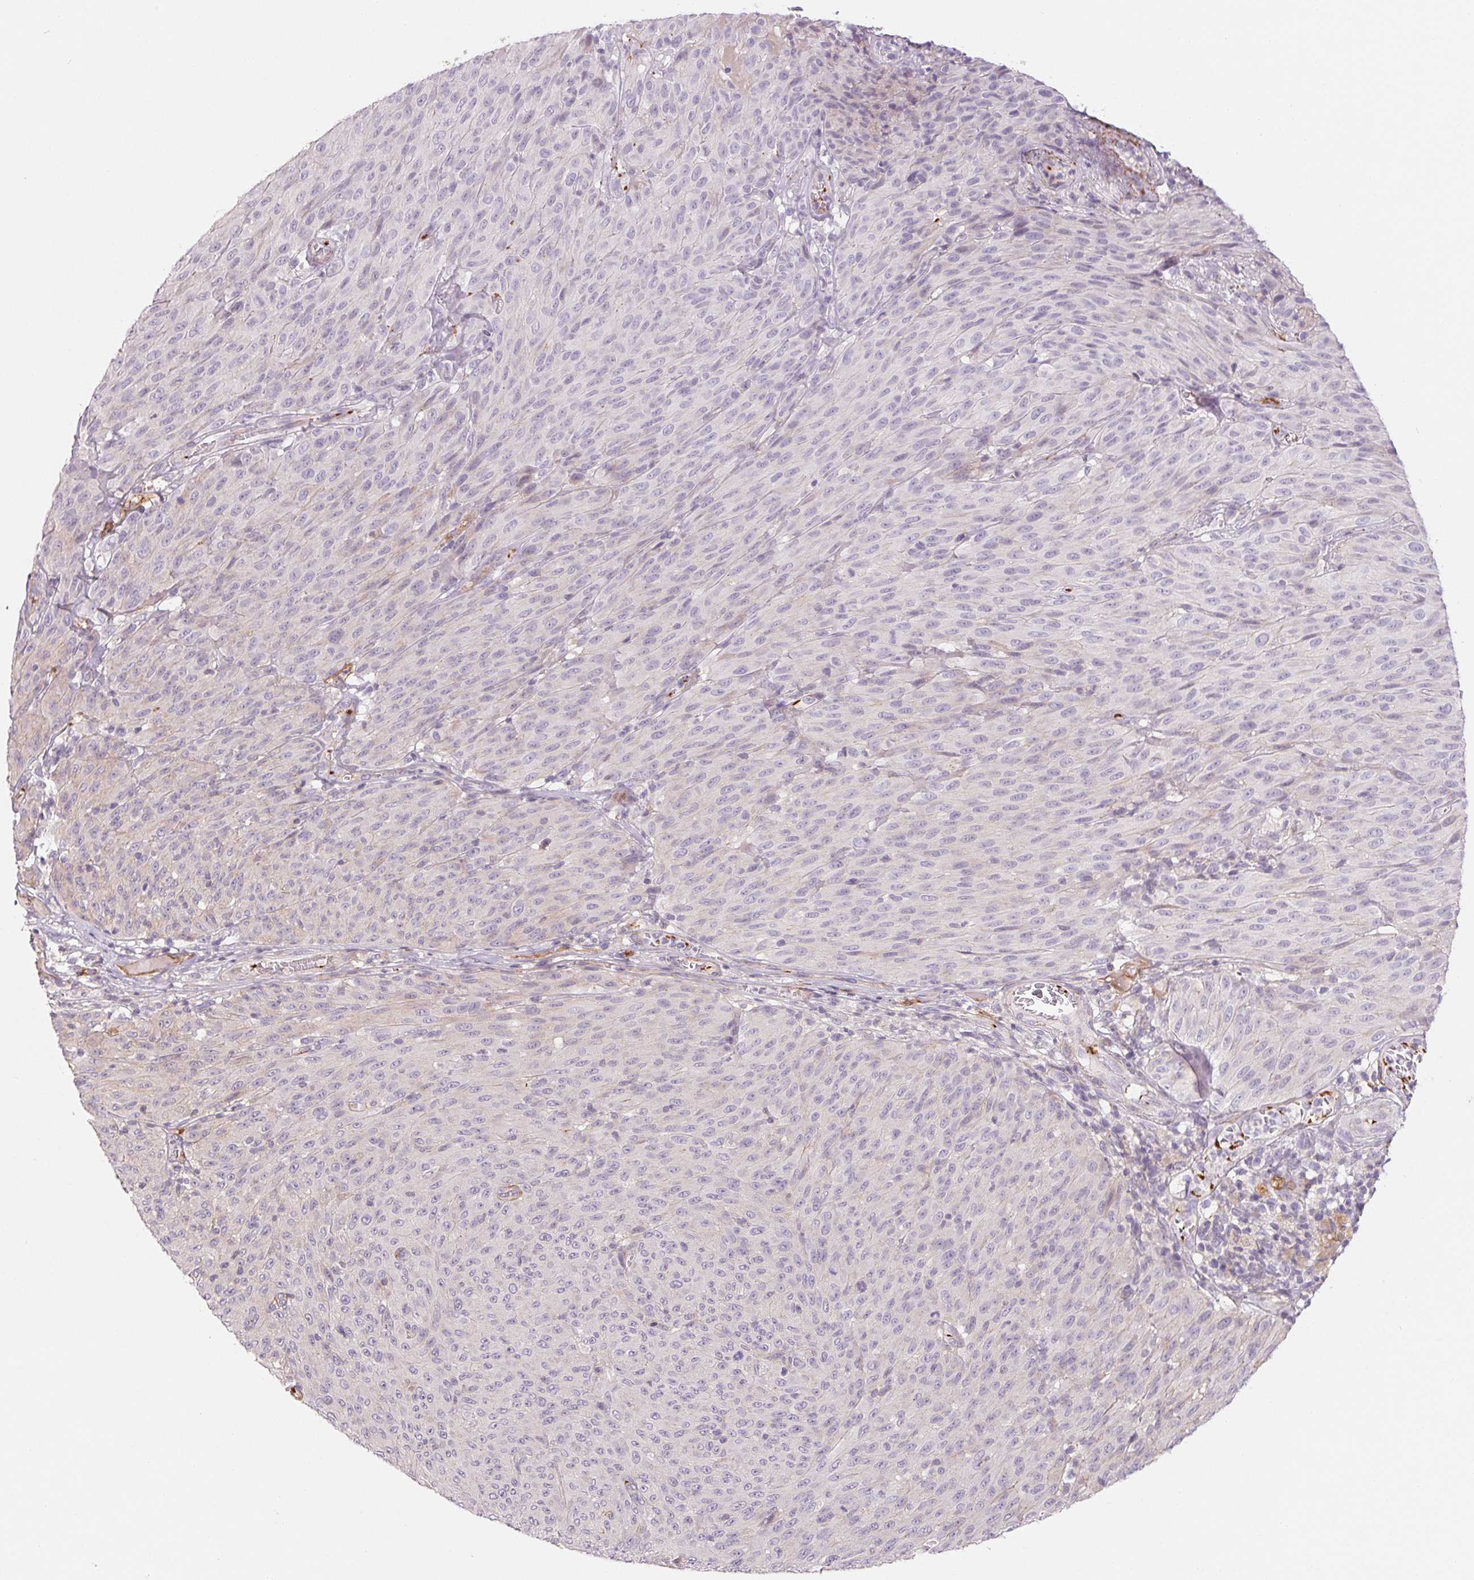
{"staining": {"intensity": "negative", "quantity": "none", "location": "none"}, "tissue": "melanoma", "cell_type": "Tumor cells", "image_type": "cancer", "snomed": [{"axis": "morphology", "description": "Malignant melanoma, NOS"}, {"axis": "topography", "description": "Skin"}], "caption": "Human malignant melanoma stained for a protein using IHC shows no staining in tumor cells.", "gene": "ANKRD13B", "patient": {"sex": "male", "age": 85}}